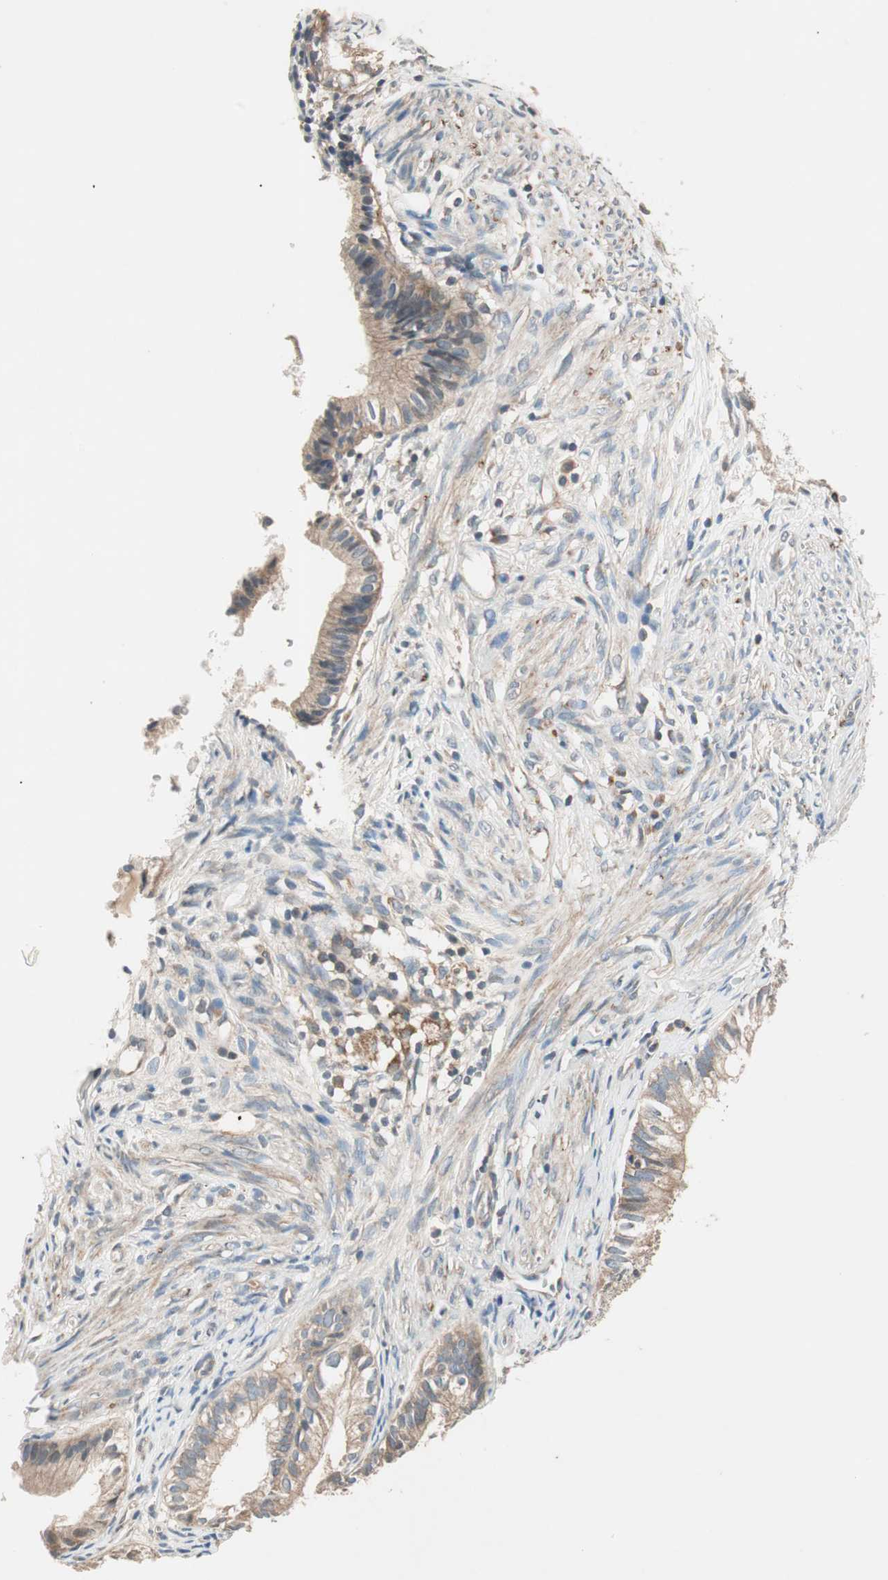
{"staining": {"intensity": "weak", "quantity": ">75%", "location": "cytoplasmic/membranous"}, "tissue": "cervical cancer", "cell_type": "Tumor cells", "image_type": "cancer", "snomed": [{"axis": "morphology", "description": "Normal tissue, NOS"}, {"axis": "morphology", "description": "Adenocarcinoma, NOS"}, {"axis": "topography", "description": "Cervix"}, {"axis": "topography", "description": "Endometrium"}], "caption": "This is an image of immunohistochemistry (IHC) staining of cervical adenocarcinoma, which shows weak staining in the cytoplasmic/membranous of tumor cells.", "gene": "HPN", "patient": {"sex": "female", "age": 86}}